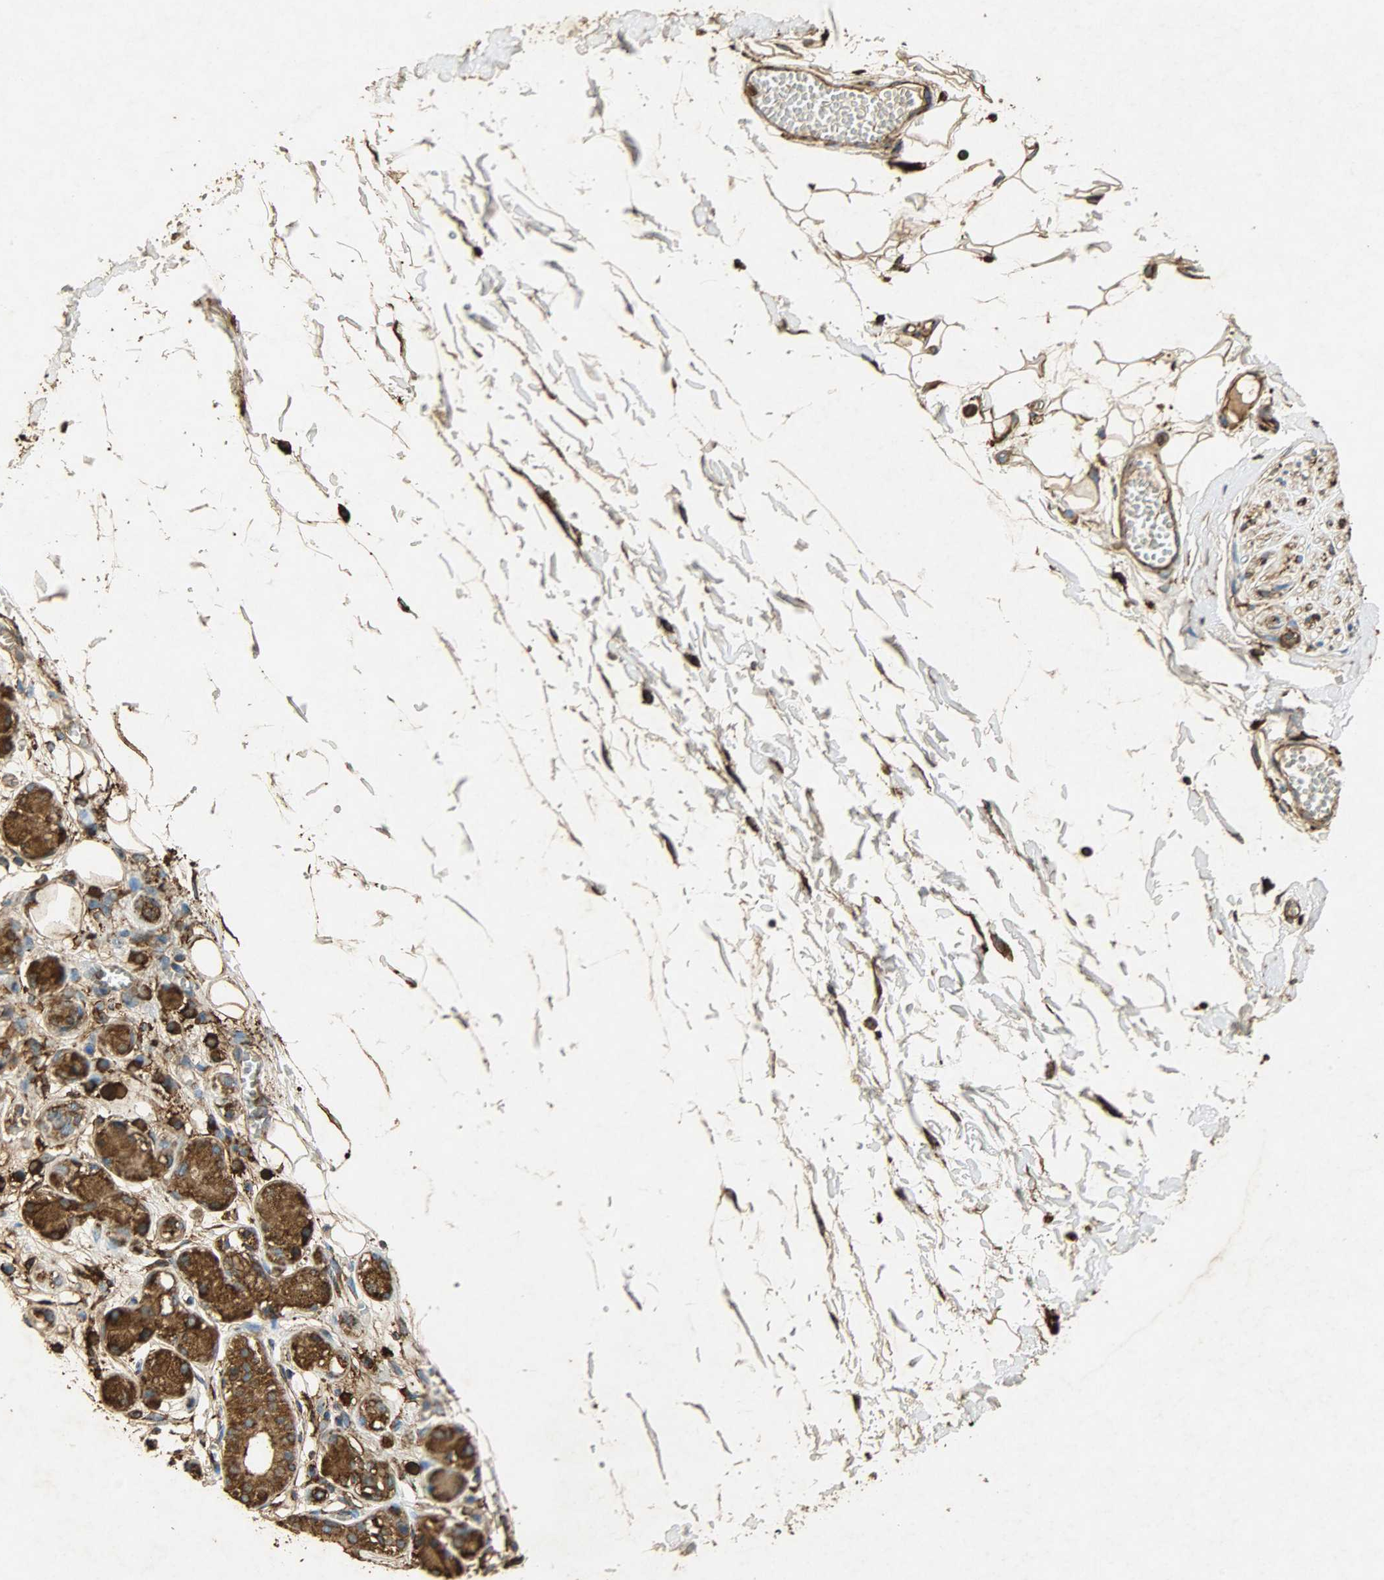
{"staining": {"intensity": "moderate", "quantity": ">75%", "location": "cytoplasmic/membranous"}, "tissue": "adipose tissue", "cell_type": "Adipocytes", "image_type": "normal", "snomed": [{"axis": "morphology", "description": "Normal tissue, NOS"}, {"axis": "morphology", "description": "Inflammation, NOS"}, {"axis": "topography", "description": "Vascular tissue"}, {"axis": "topography", "description": "Salivary gland"}], "caption": "Human adipose tissue stained with a brown dye displays moderate cytoplasmic/membranous positive positivity in approximately >75% of adipocytes.", "gene": "HSP90B1", "patient": {"sex": "female", "age": 75}}